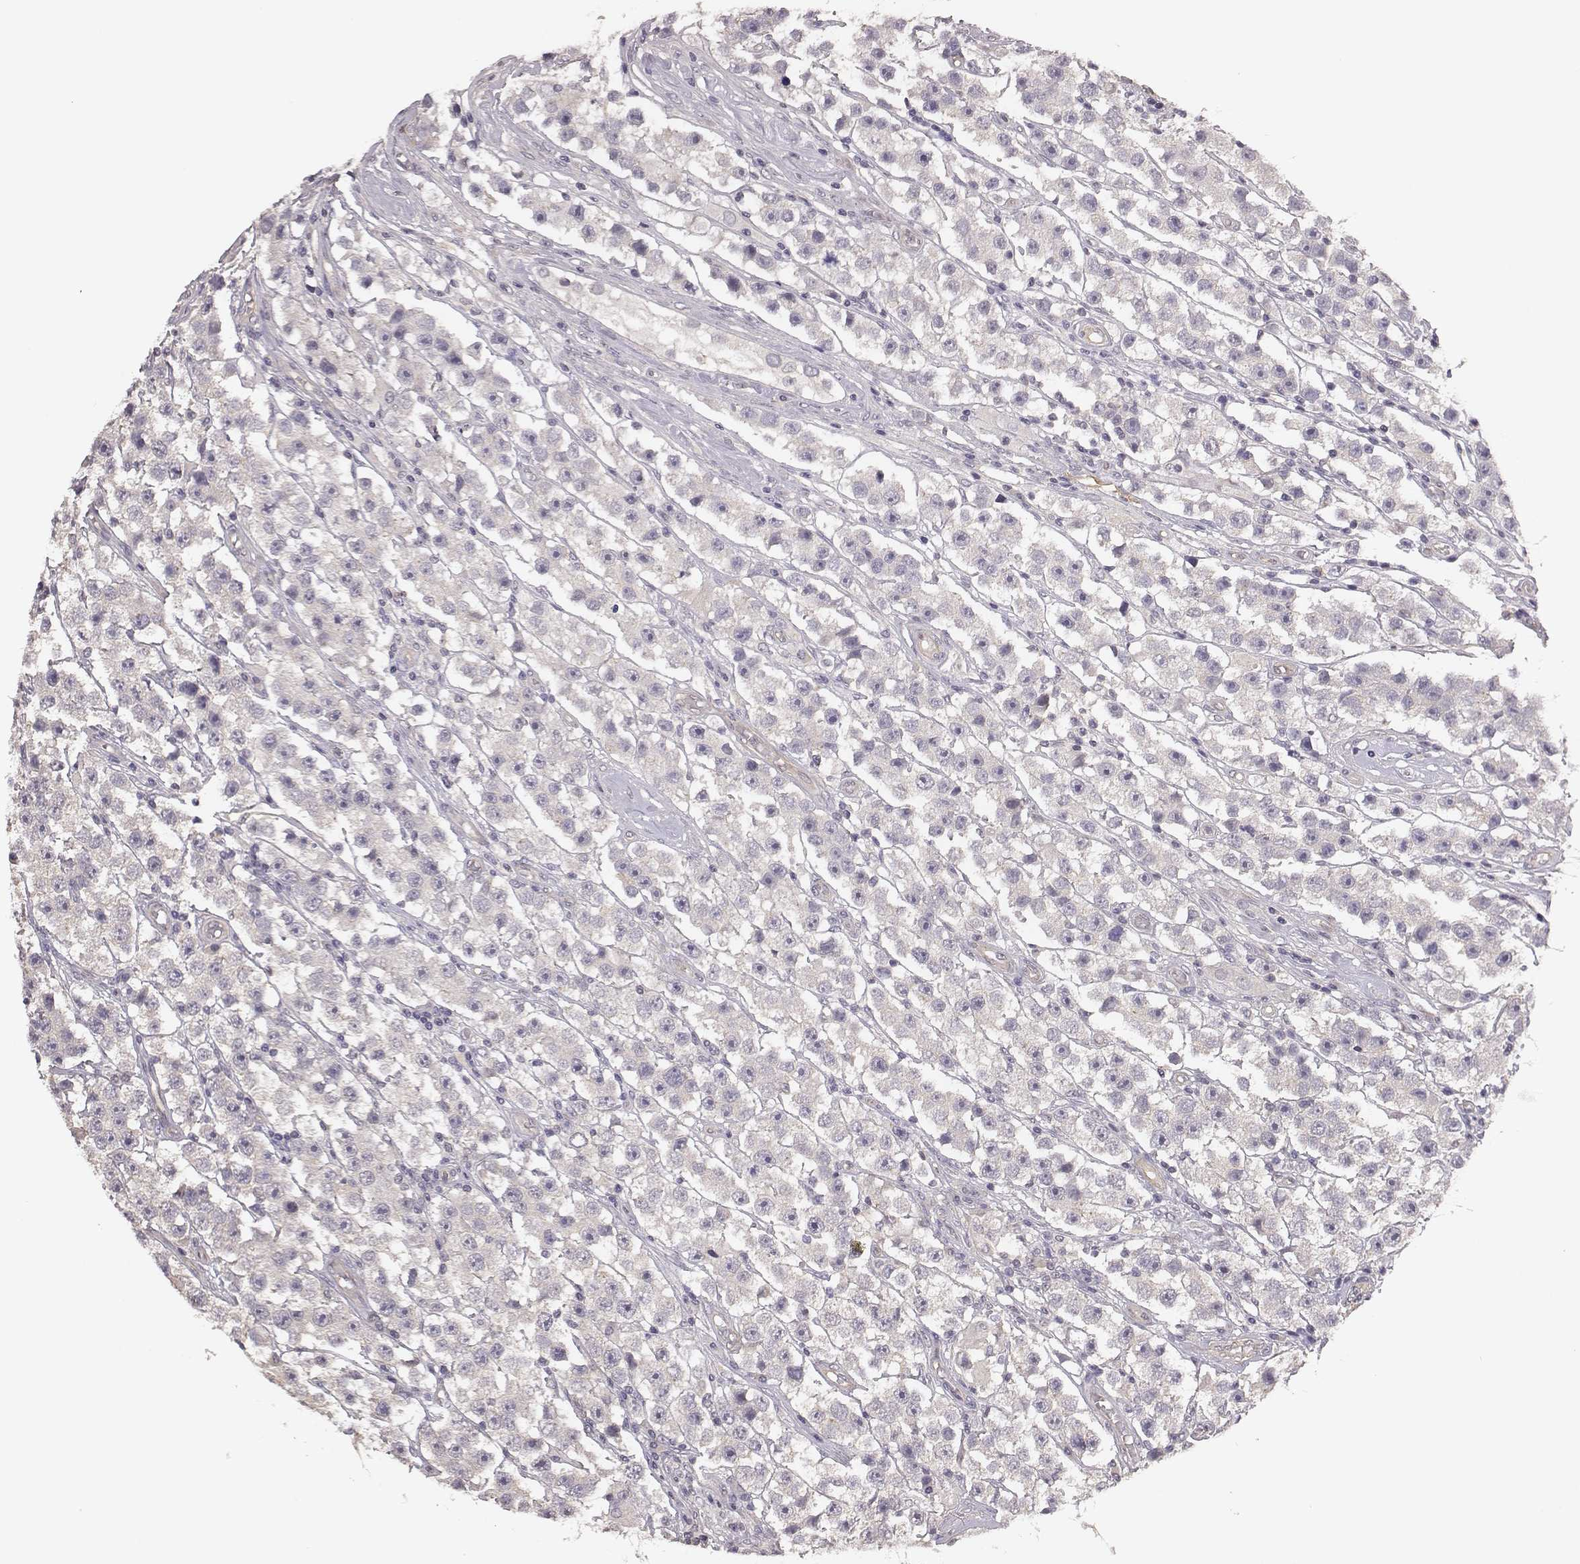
{"staining": {"intensity": "negative", "quantity": "none", "location": "none"}, "tissue": "testis cancer", "cell_type": "Tumor cells", "image_type": "cancer", "snomed": [{"axis": "morphology", "description": "Seminoma, NOS"}, {"axis": "topography", "description": "Testis"}], "caption": "Immunohistochemical staining of human seminoma (testis) shows no significant expression in tumor cells.", "gene": "SCARF1", "patient": {"sex": "male", "age": 45}}